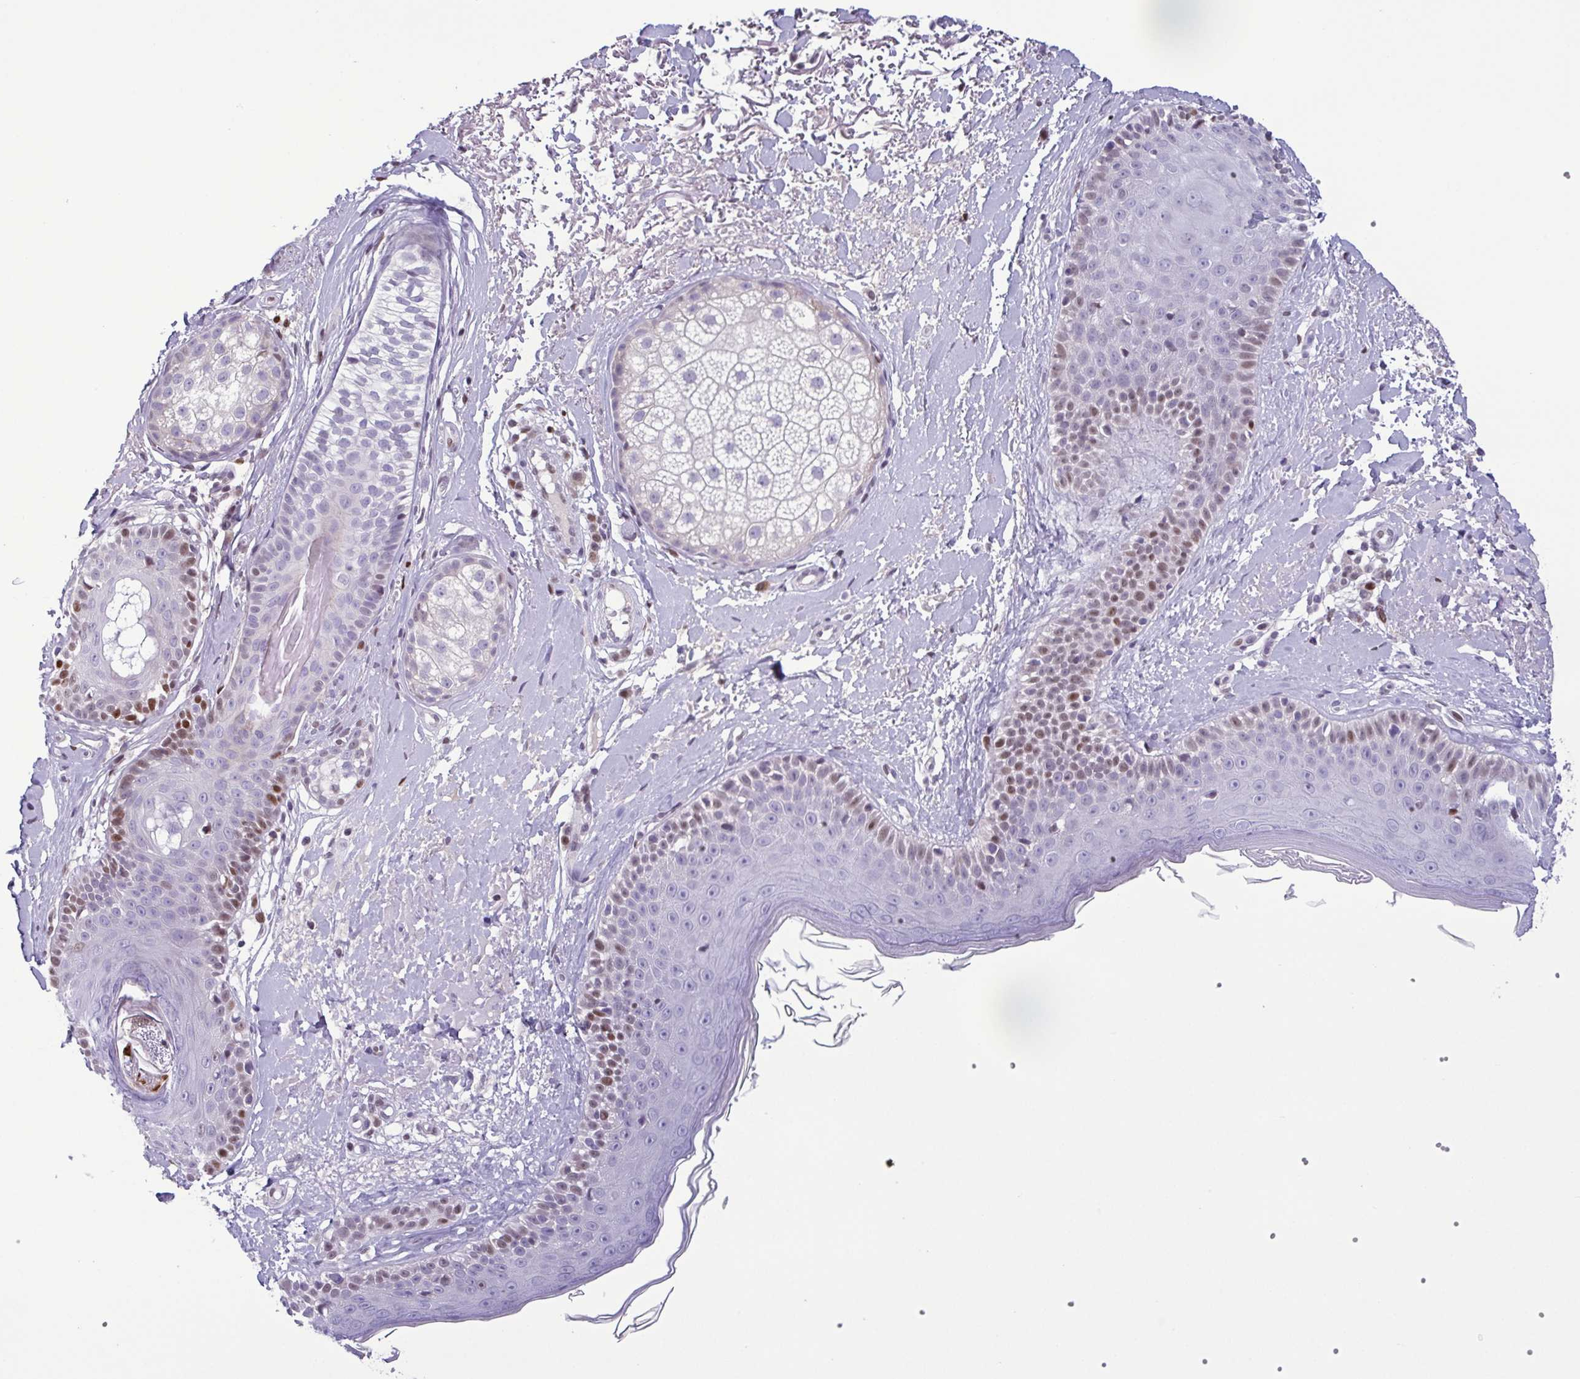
{"staining": {"intensity": "negative", "quantity": "none", "location": "none"}, "tissue": "skin", "cell_type": "Fibroblasts", "image_type": "normal", "snomed": [{"axis": "morphology", "description": "Normal tissue, NOS"}, {"axis": "topography", "description": "Skin"}], "caption": "Immunohistochemical staining of benign skin displays no significant positivity in fibroblasts.", "gene": "IRF1", "patient": {"sex": "male", "age": 73}}